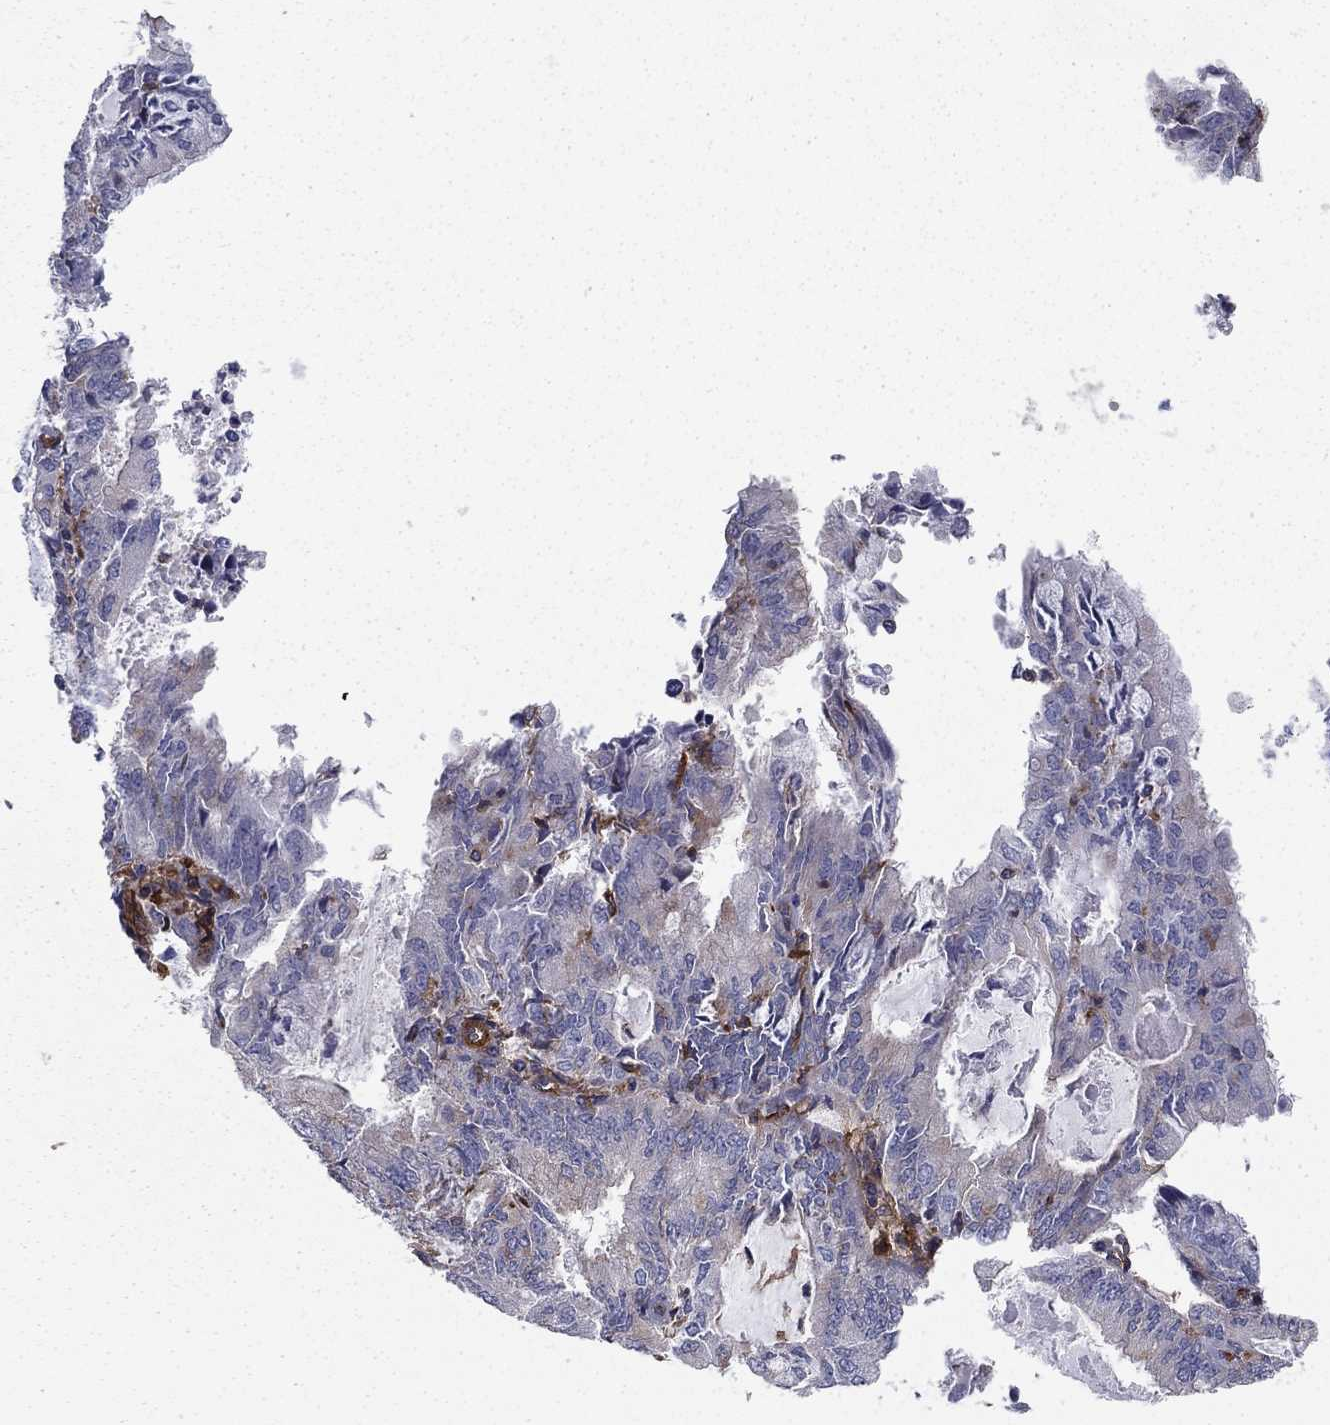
{"staining": {"intensity": "negative", "quantity": "none", "location": "none"}, "tissue": "endometrial cancer", "cell_type": "Tumor cells", "image_type": "cancer", "snomed": [{"axis": "morphology", "description": "Adenocarcinoma, NOS"}, {"axis": "topography", "description": "Endometrium"}], "caption": "The image shows no significant positivity in tumor cells of endometrial cancer (adenocarcinoma). (Brightfield microscopy of DAB IHC at high magnification).", "gene": "EHBP1L1", "patient": {"sex": "female", "age": 57}}